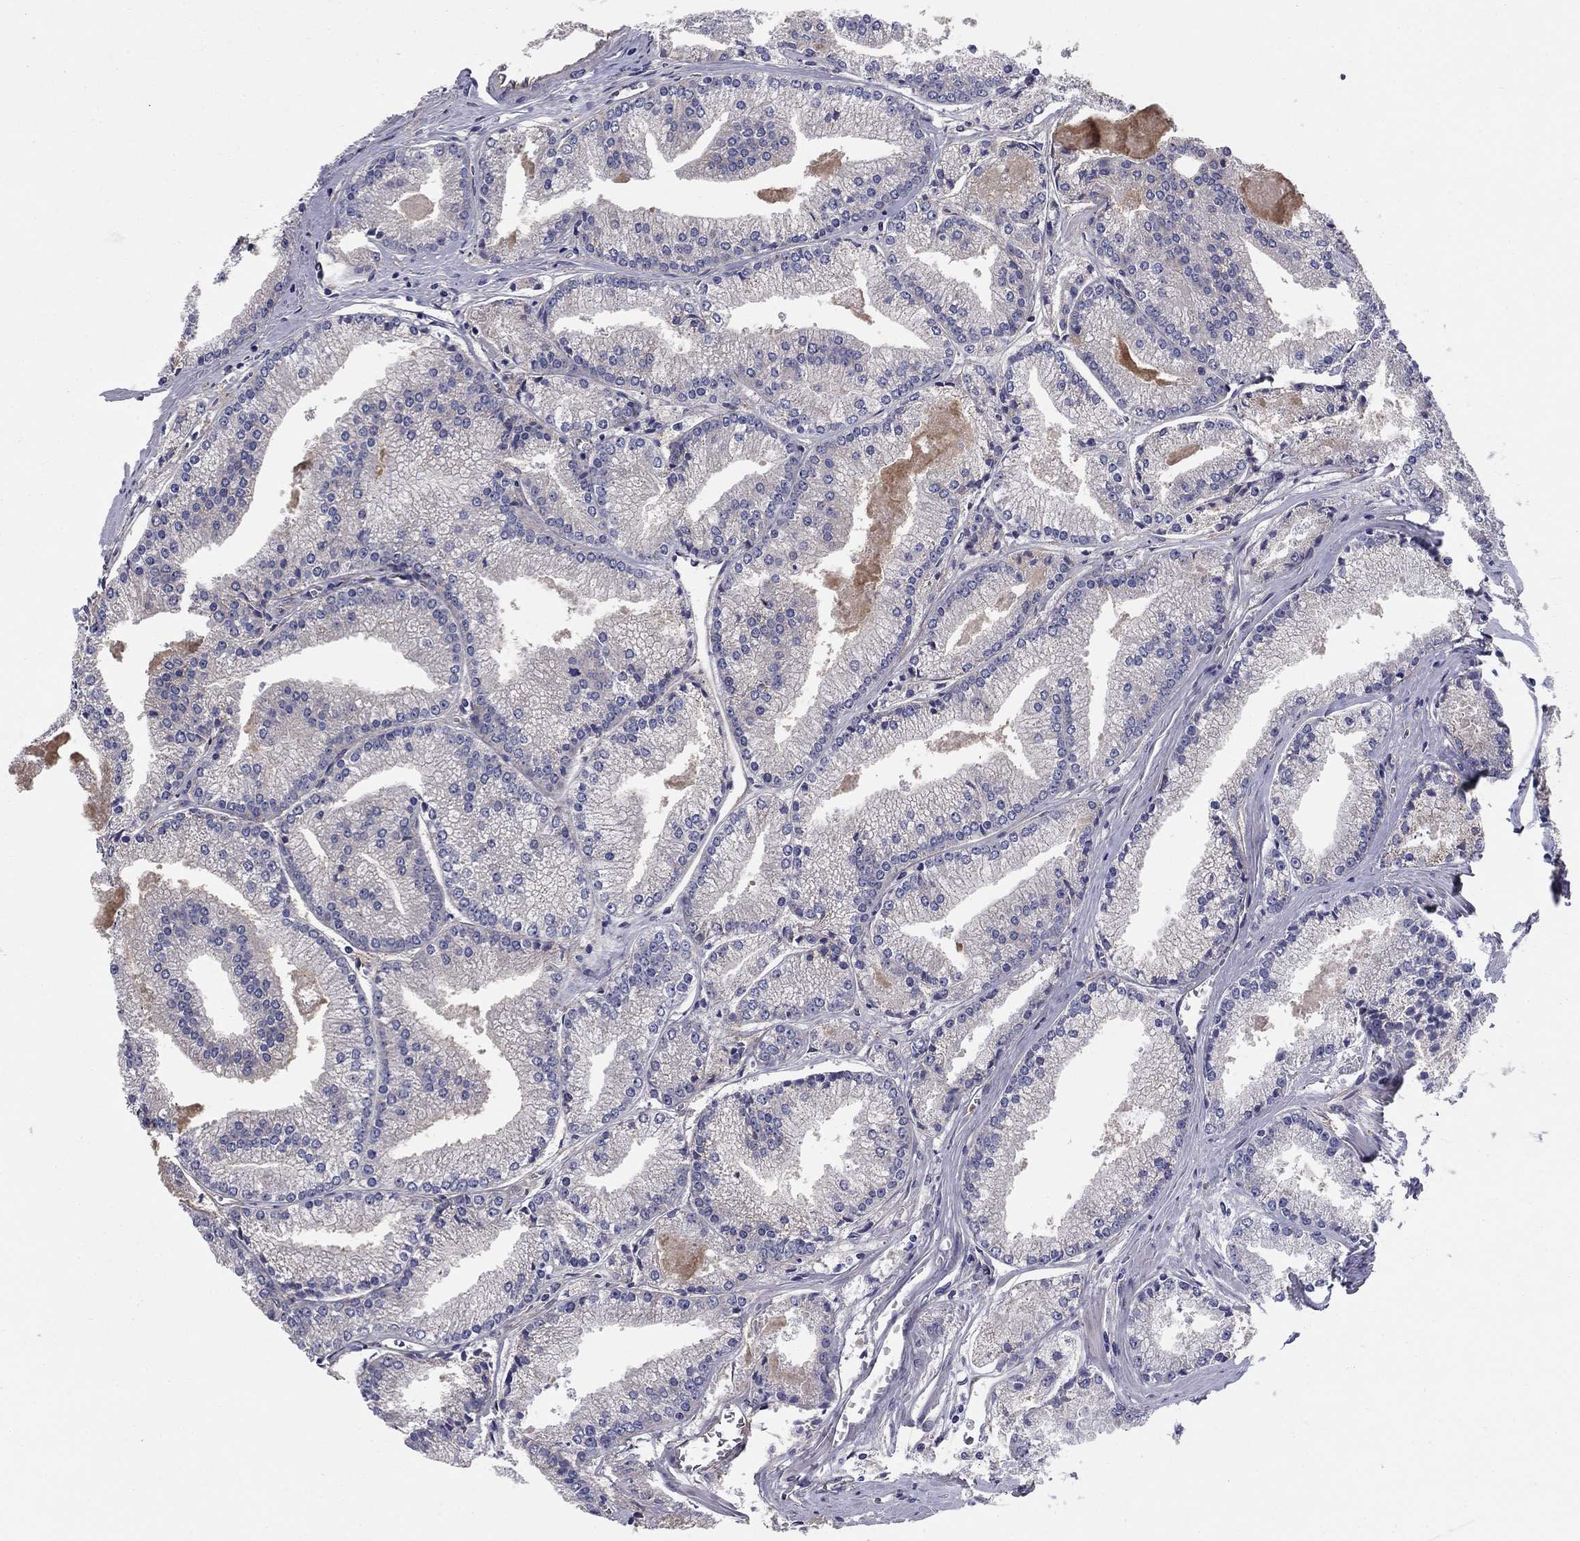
{"staining": {"intensity": "negative", "quantity": "none", "location": "none"}, "tissue": "prostate cancer", "cell_type": "Tumor cells", "image_type": "cancer", "snomed": [{"axis": "morphology", "description": "Adenocarcinoma, NOS"}, {"axis": "topography", "description": "Prostate"}], "caption": "Immunohistochemical staining of human adenocarcinoma (prostate) shows no significant positivity in tumor cells.", "gene": "EMP2", "patient": {"sex": "male", "age": 72}}